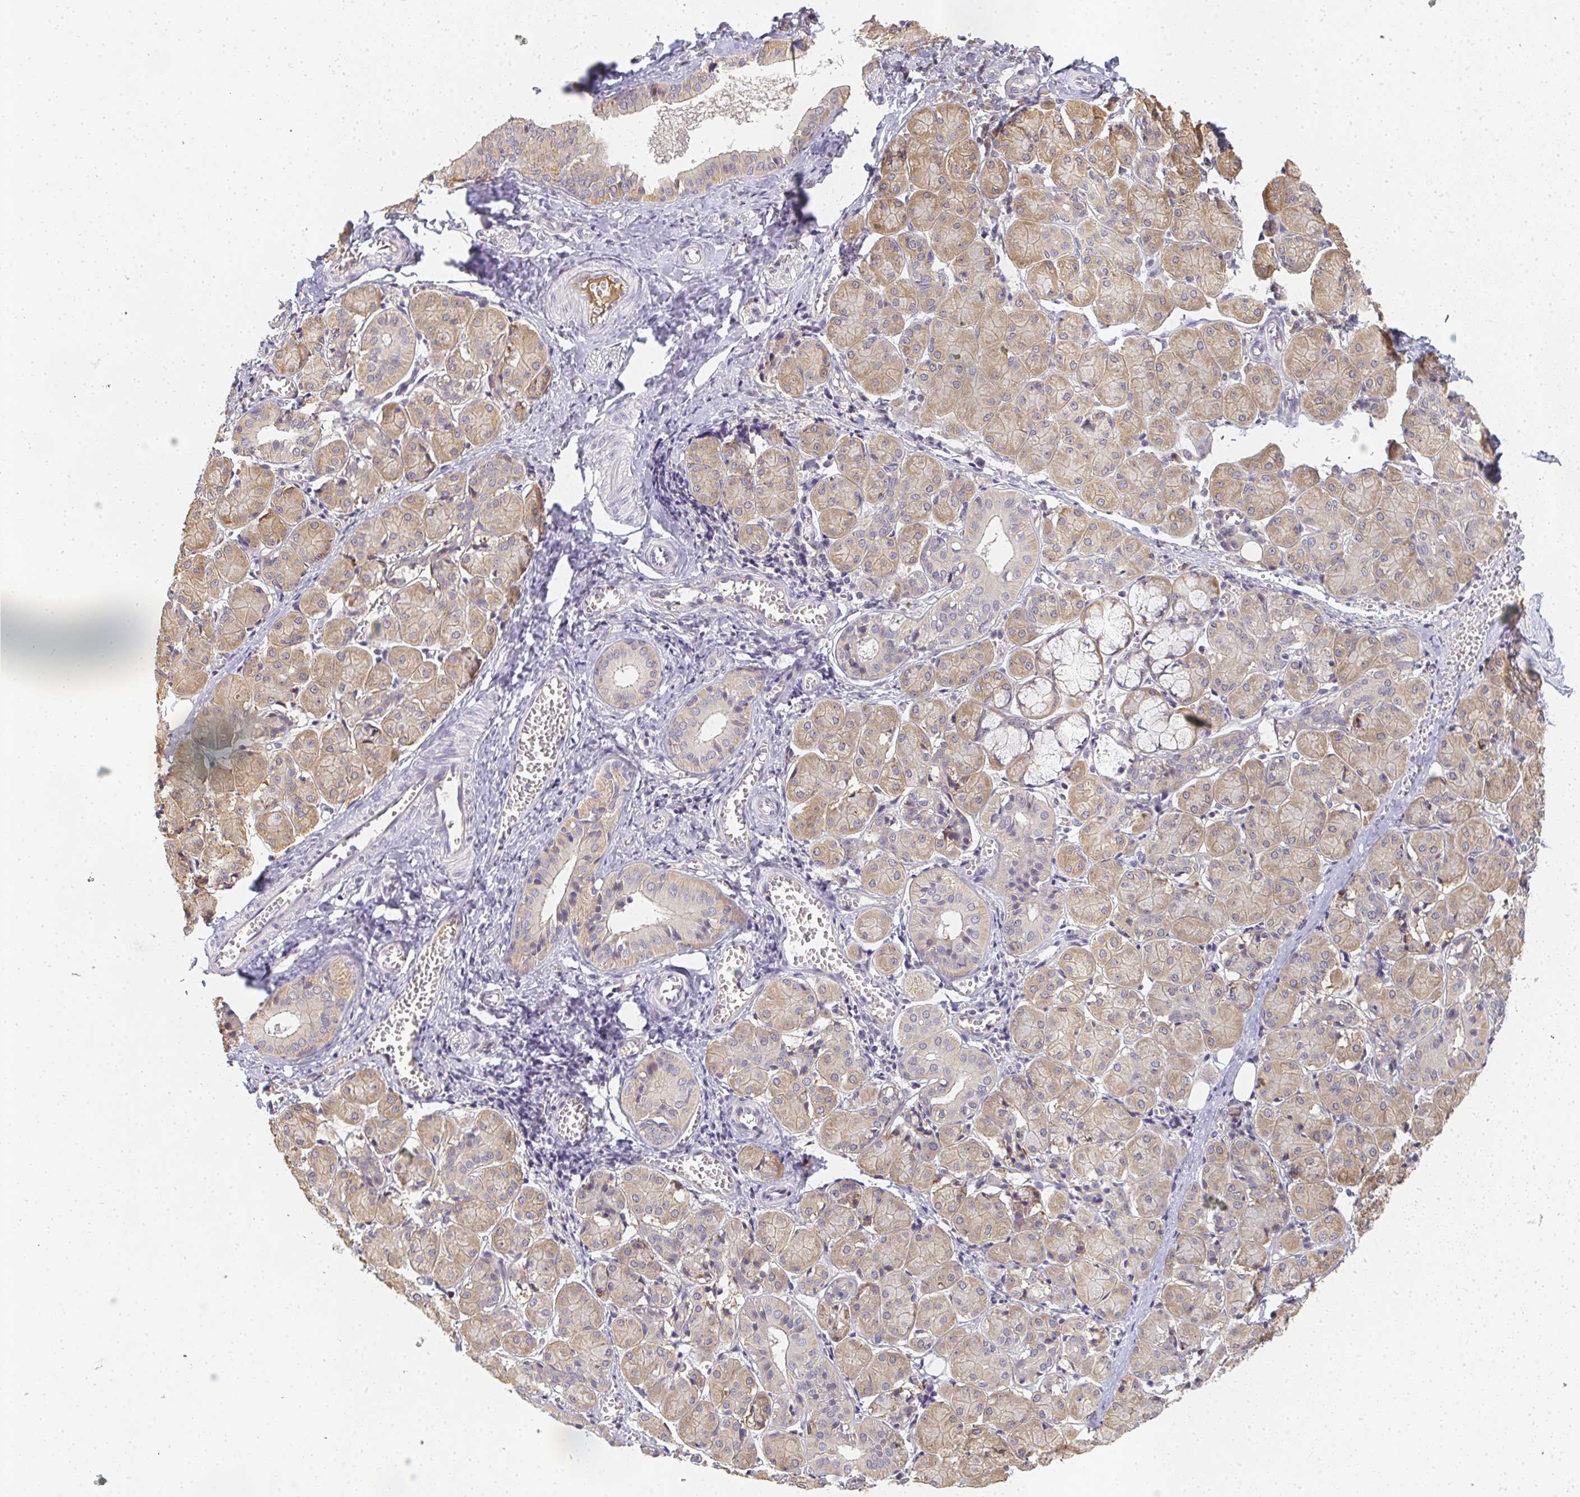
{"staining": {"intensity": "weak", "quantity": ">75%", "location": "cytoplasmic/membranous"}, "tissue": "salivary gland", "cell_type": "Glandular cells", "image_type": "normal", "snomed": [{"axis": "morphology", "description": "Normal tissue, NOS"}, {"axis": "morphology", "description": "Inflammation, NOS"}, {"axis": "topography", "description": "Lymph node"}, {"axis": "topography", "description": "Salivary gland"}], "caption": "Weak cytoplasmic/membranous protein staining is appreciated in approximately >75% of glandular cells in salivary gland. (DAB (3,3'-diaminobenzidine) IHC with brightfield microscopy, high magnification).", "gene": "SLC35B3", "patient": {"sex": "male", "age": 3}}